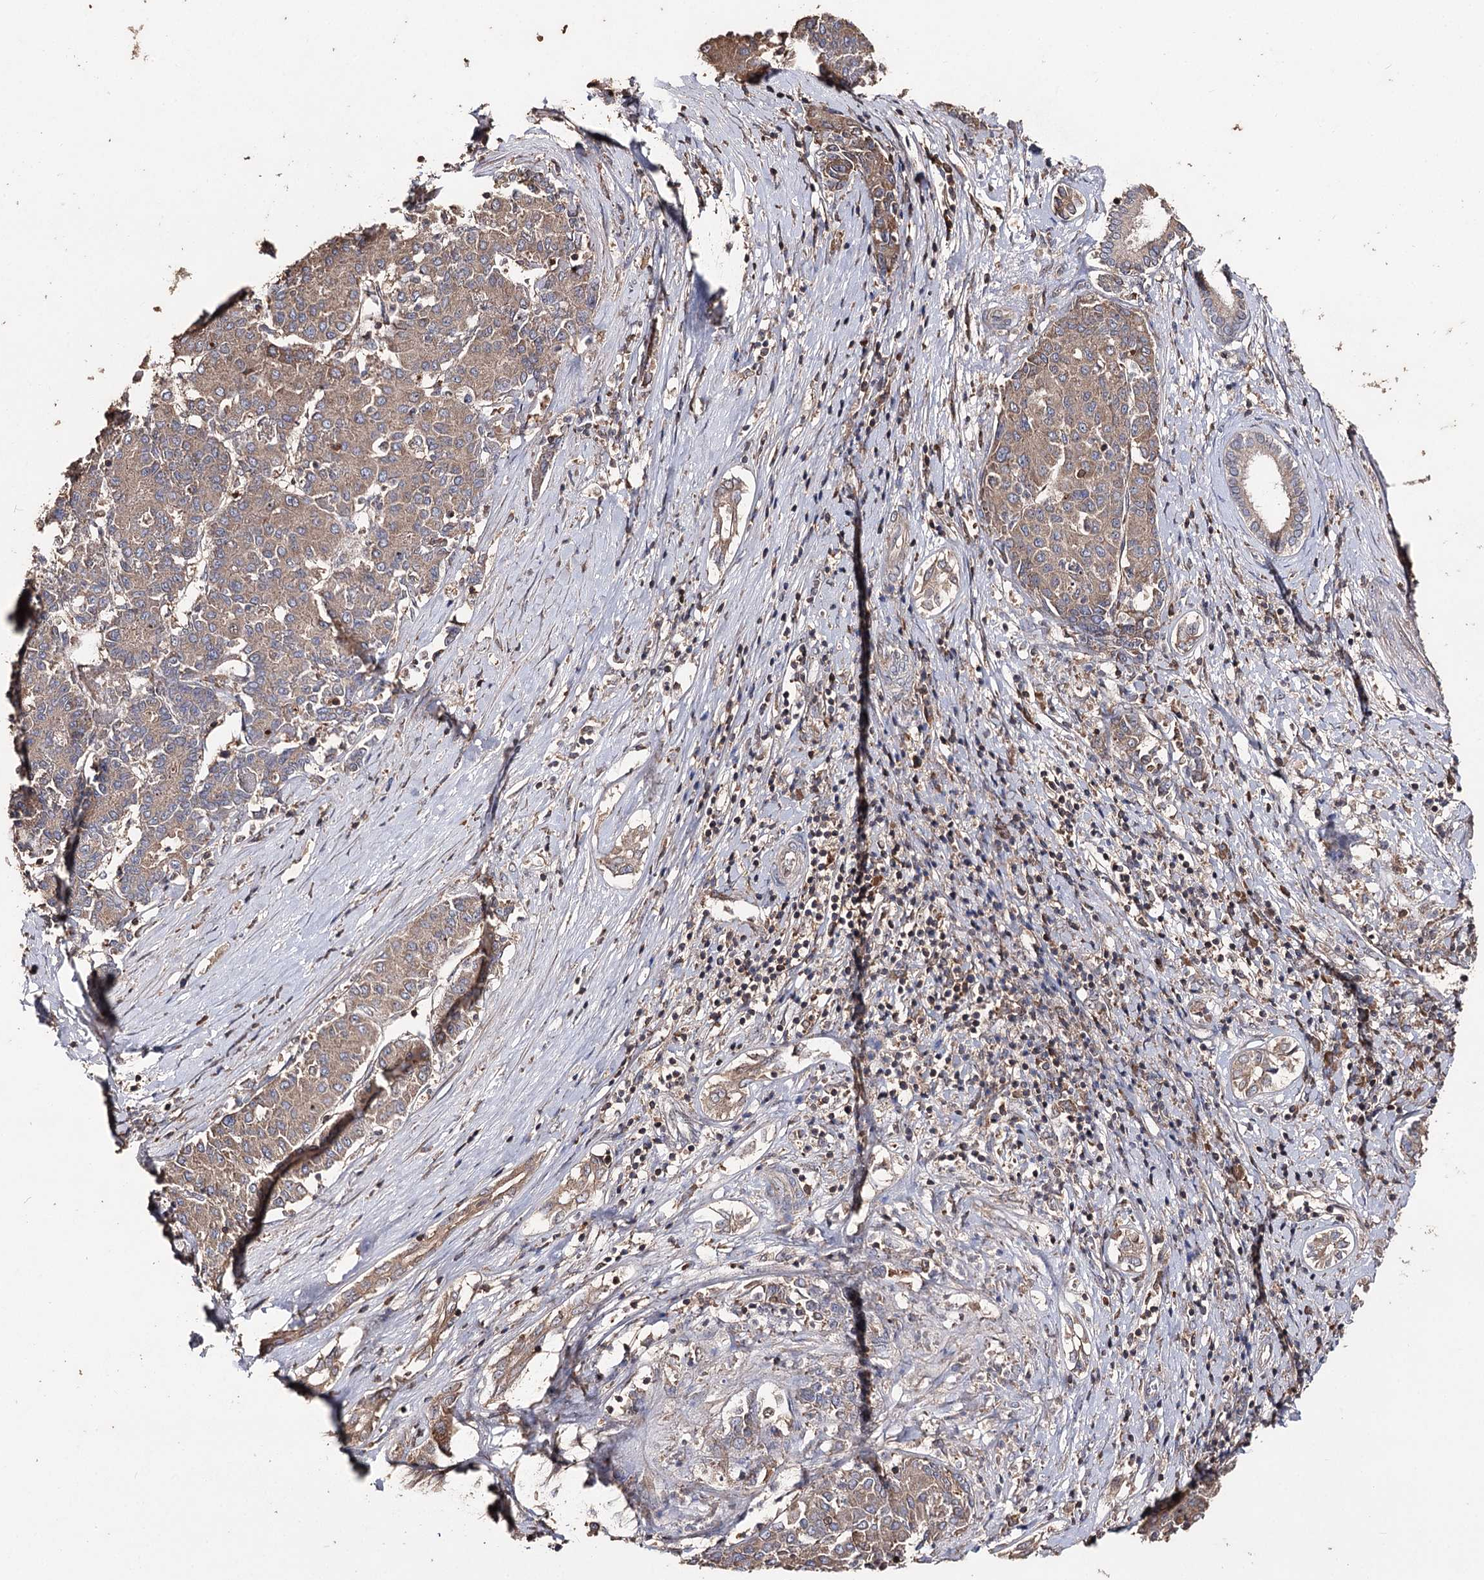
{"staining": {"intensity": "moderate", "quantity": ">75%", "location": "cytoplasmic/membranous"}, "tissue": "liver cancer", "cell_type": "Tumor cells", "image_type": "cancer", "snomed": [{"axis": "morphology", "description": "Carcinoma, Hepatocellular, NOS"}, {"axis": "topography", "description": "Liver"}], "caption": "Human hepatocellular carcinoma (liver) stained with a protein marker exhibits moderate staining in tumor cells.", "gene": "FAM53B", "patient": {"sex": "male", "age": 65}}